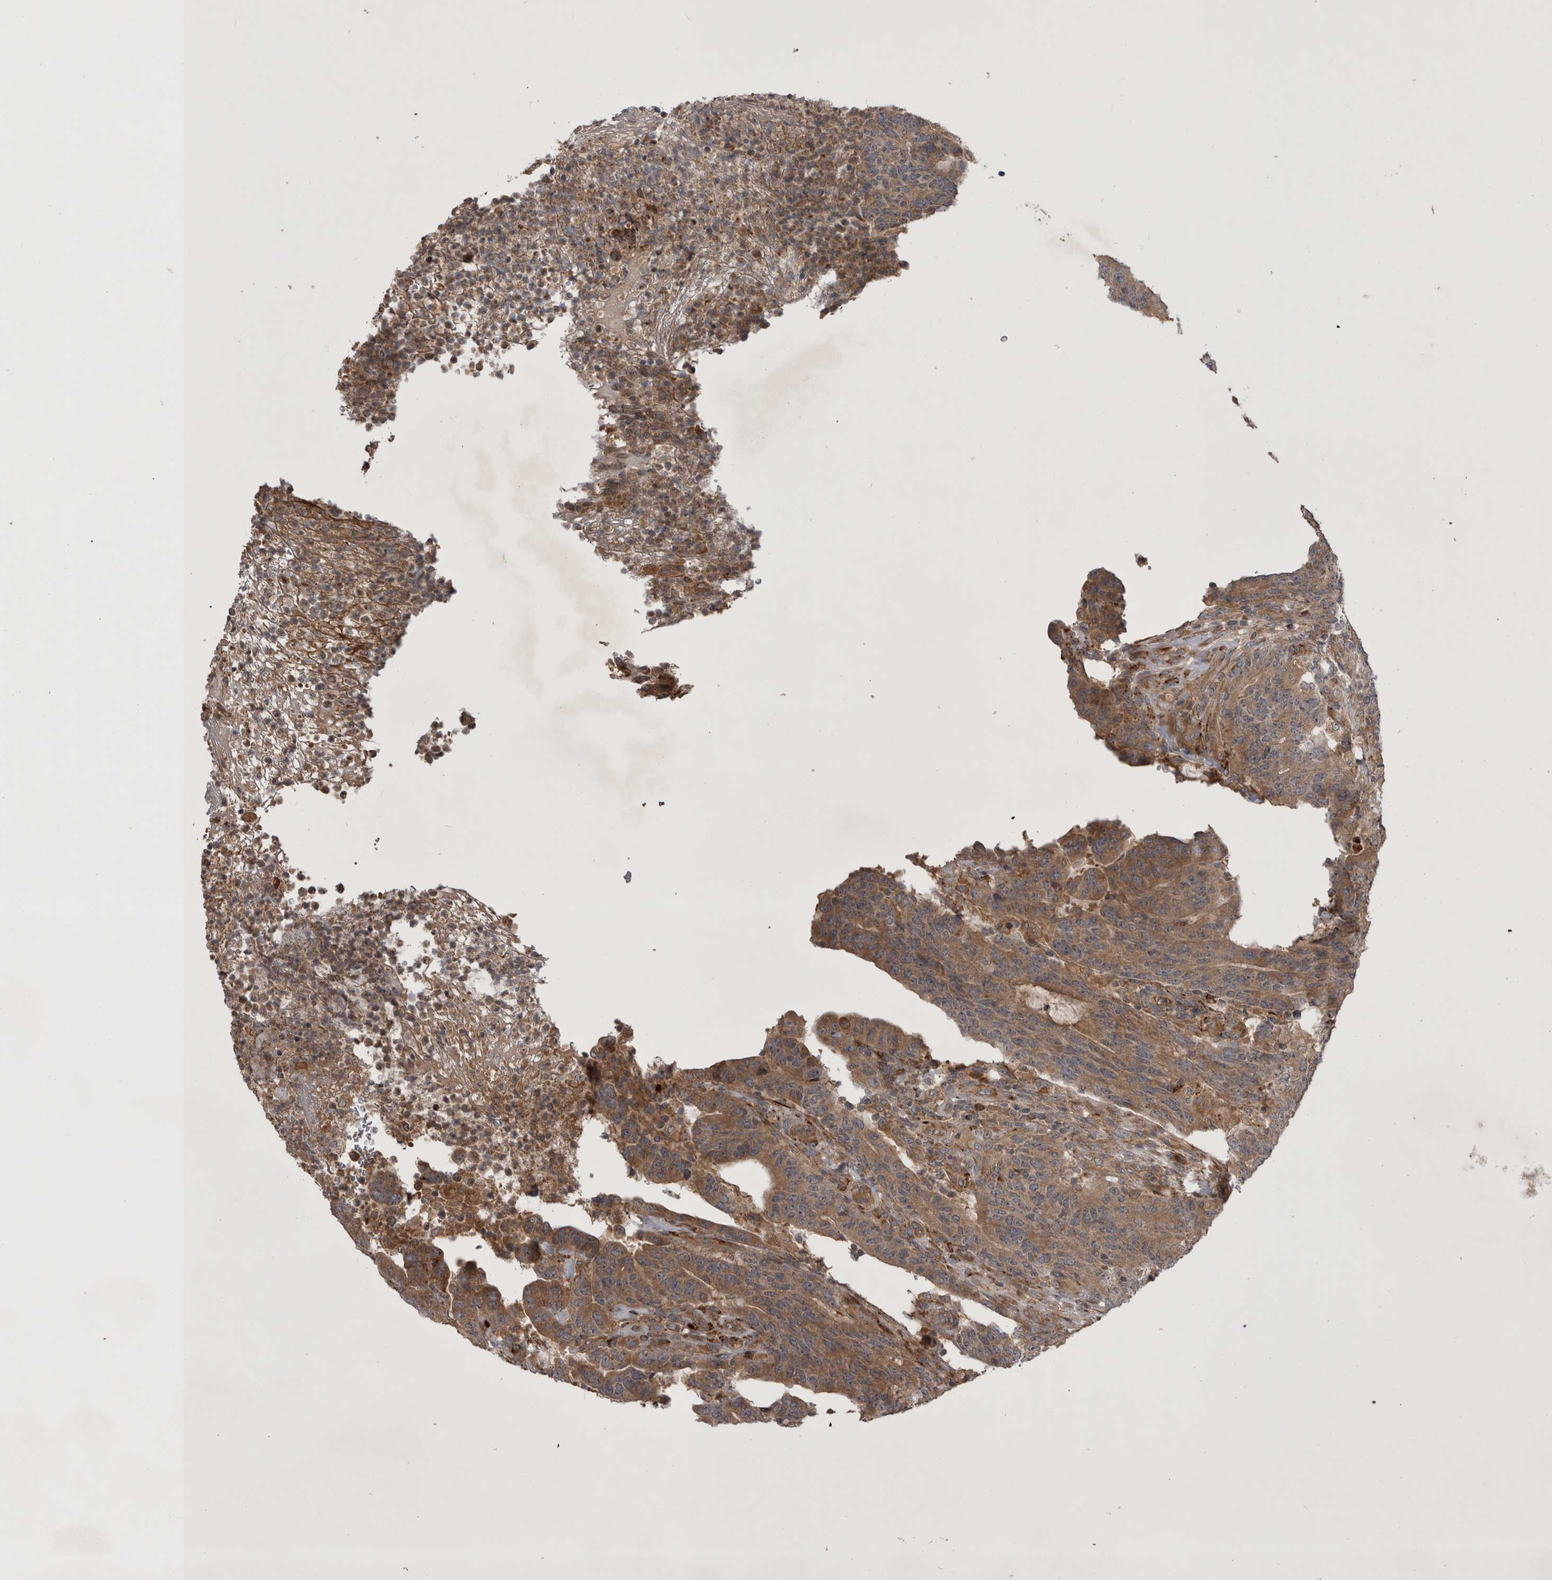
{"staining": {"intensity": "moderate", "quantity": ">75%", "location": "cytoplasmic/membranous"}, "tissue": "colorectal cancer", "cell_type": "Tumor cells", "image_type": "cancer", "snomed": [{"axis": "morphology", "description": "Normal tissue, NOS"}, {"axis": "morphology", "description": "Adenocarcinoma, NOS"}, {"axis": "topography", "description": "Colon"}], "caption": "Immunohistochemical staining of colorectal cancer displays medium levels of moderate cytoplasmic/membranous protein positivity in approximately >75% of tumor cells.", "gene": "RAB3GAP2", "patient": {"sex": "female", "age": 75}}